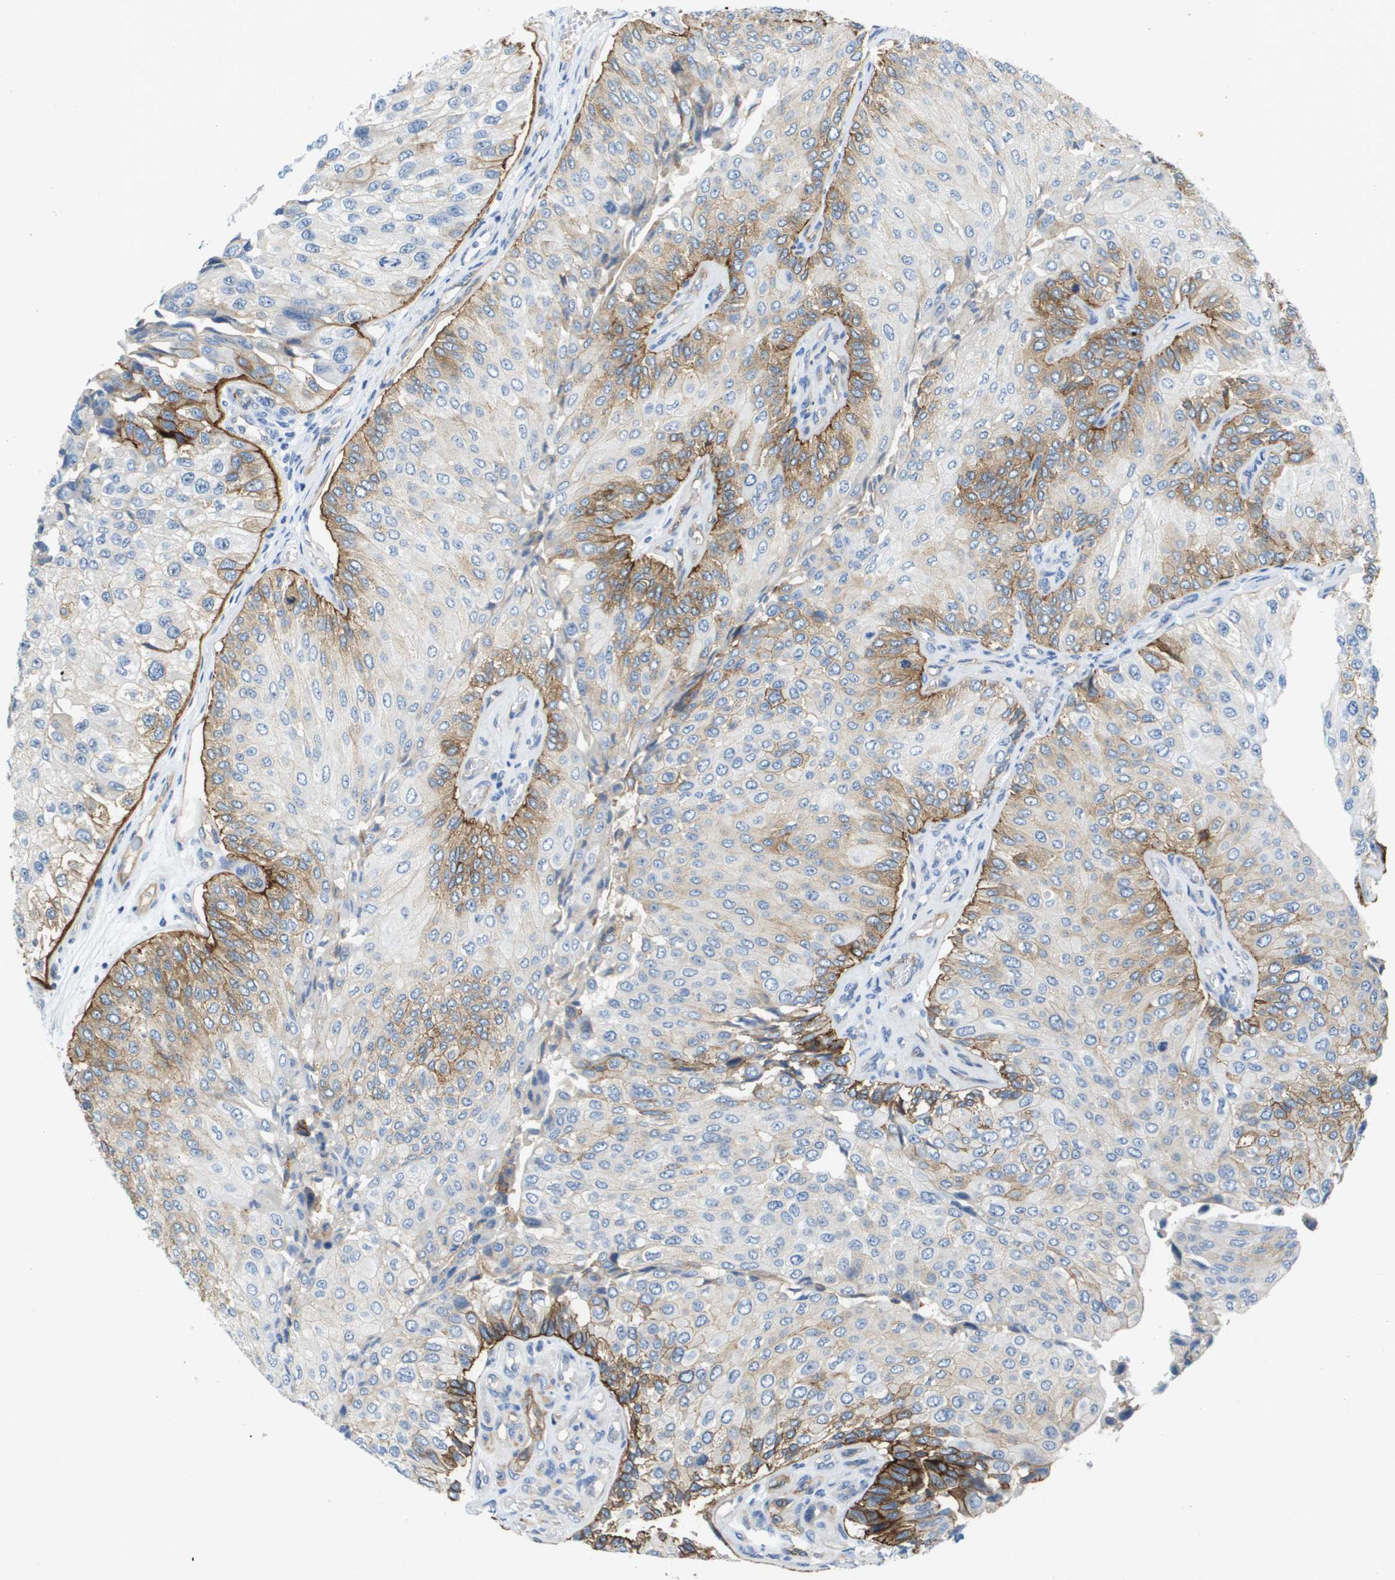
{"staining": {"intensity": "moderate", "quantity": "25%-75%", "location": "cytoplasmic/membranous"}, "tissue": "urothelial cancer", "cell_type": "Tumor cells", "image_type": "cancer", "snomed": [{"axis": "morphology", "description": "Urothelial carcinoma, High grade"}, {"axis": "topography", "description": "Kidney"}, {"axis": "topography", "description": "Urinary bladder"}], "caption": "Brown immunohistochemical staining in human urothelial cancer reveals moderate cytoplasmic/membranous positivity in about 25%-75% of tumor cells.", "gene": "ITGA6", "patient": {"sex": "male", "age": 77}}